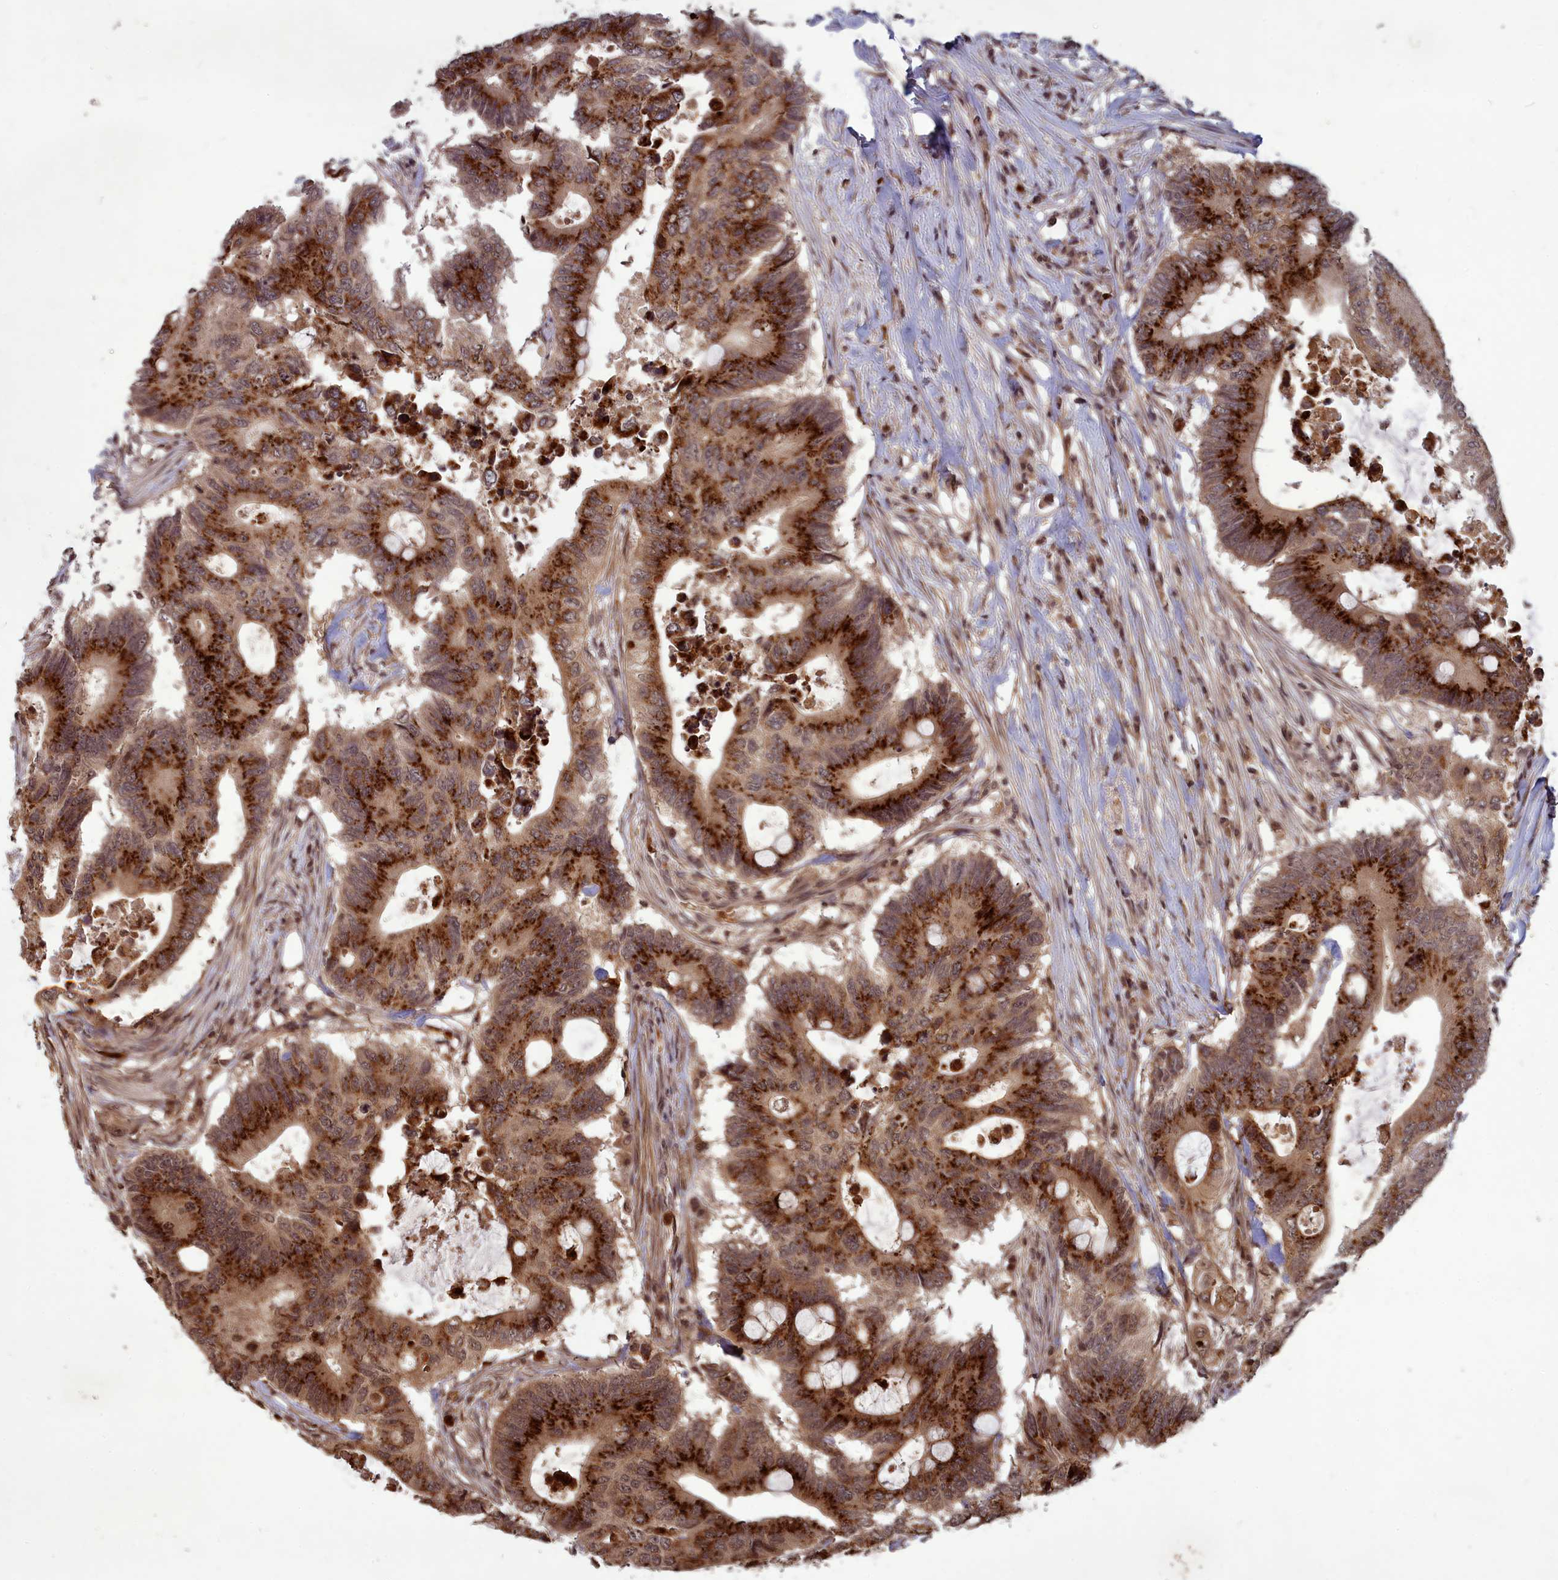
{"staining": {"intensity": "strong", "quantity": ">75%", "location": "cytoplasmic/membranous"}, "tissue": "colorectal cancer", "cell_type": "Tumor cells", "image_type": "cancer", "snomed": [{"axis": "morphology", "description": "Adenocarcinoma, NOS"}, {"axis": "topography", "description": "Colon"}], "caption": "Immunohistochemical staining of human colorectal adenocarcinoma displays strong cytoplasmic/membranous protein staining in about >75% of tumor cells. The staining is performed using DAB (3,3'-diaminobenzidine) brown chromogen to label protein expression. The nuclei are counter-stained blue using hematoxylin.", "gene": "SRMS", "patient": {"sex": "male", "age": 71}}